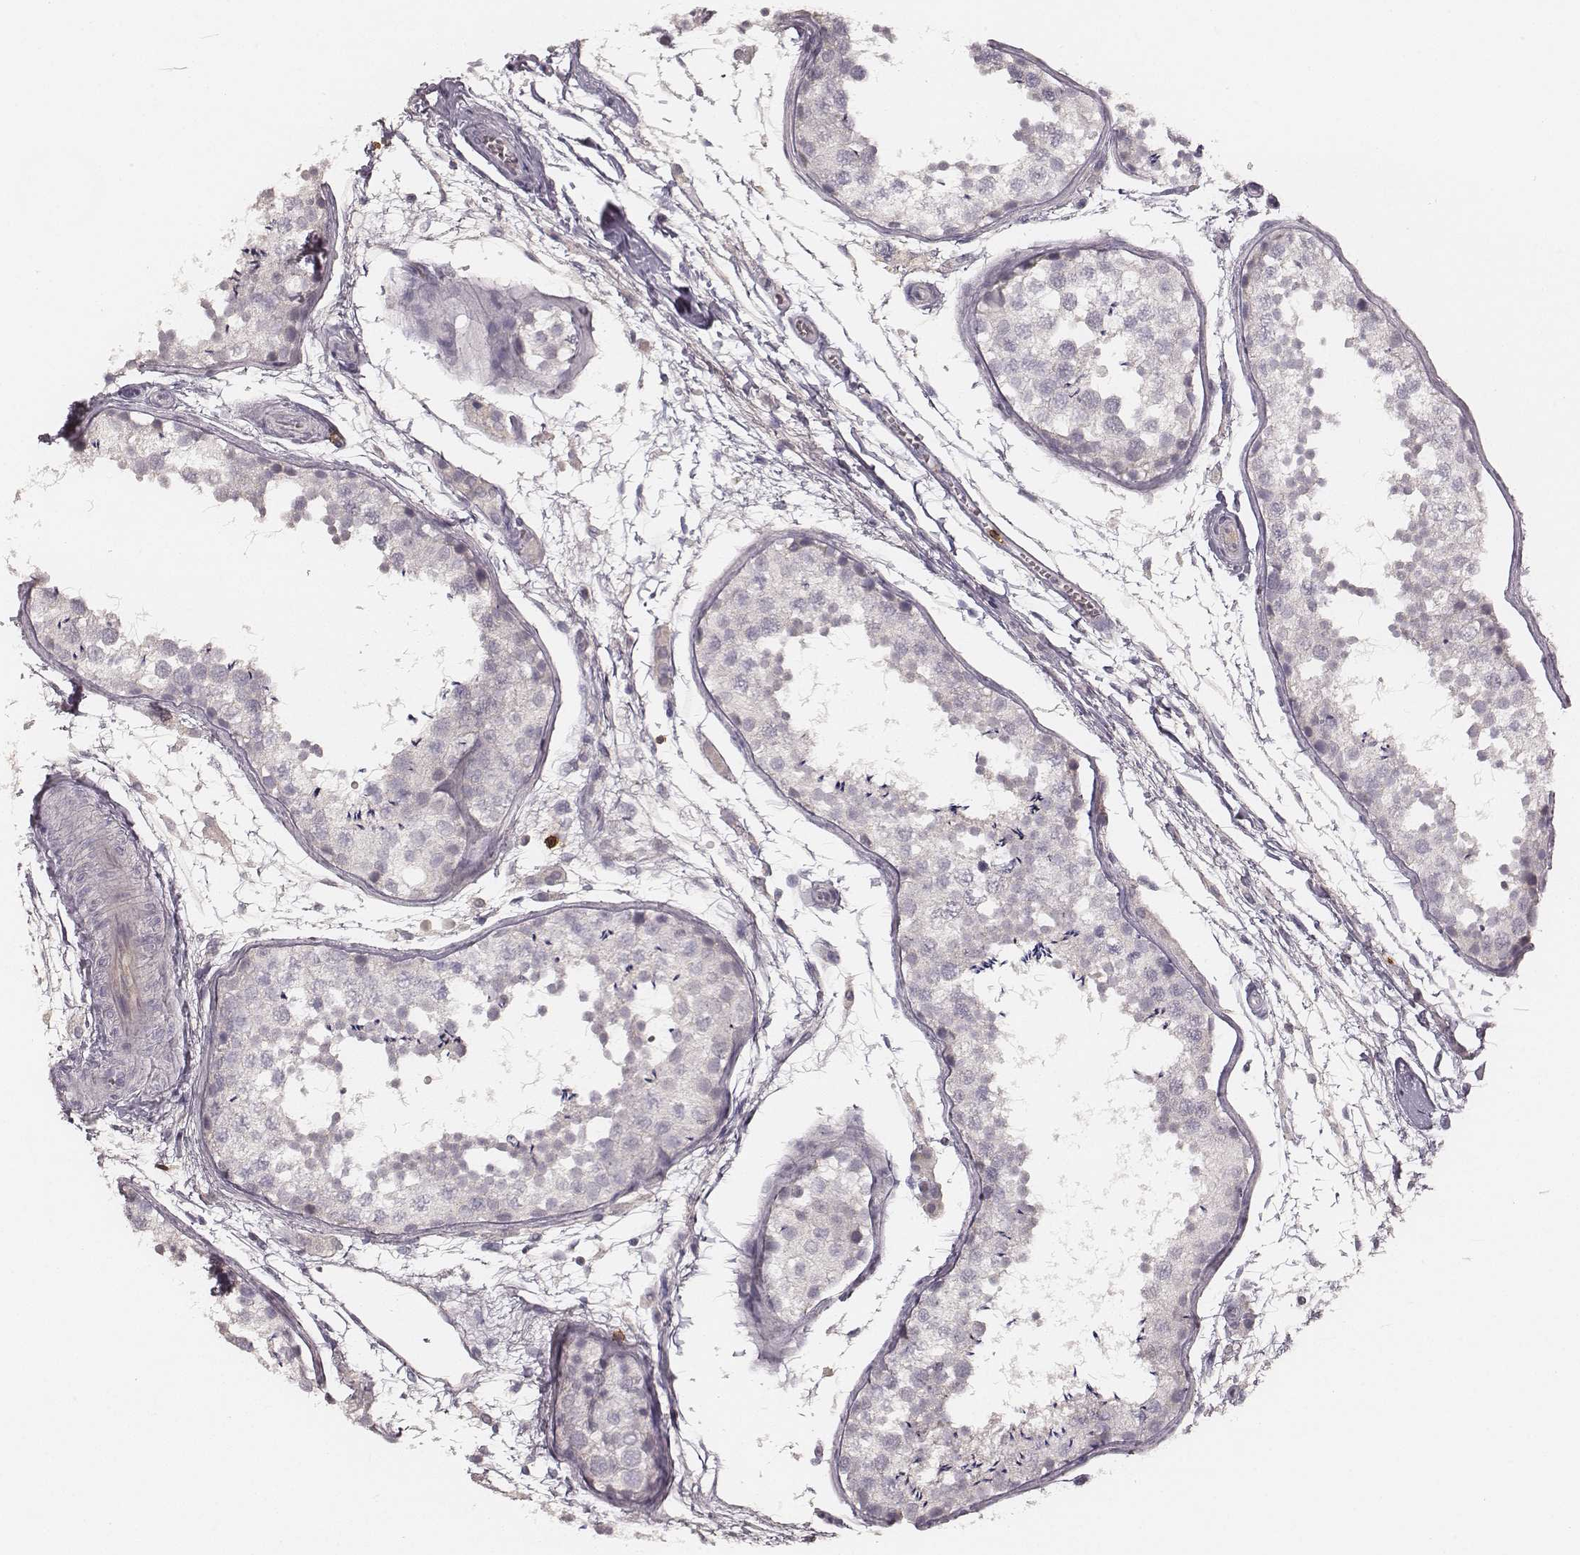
{"staining": {"intensity": "negative", "quantity": "none", "location": "none"}, "tissue": "testis", "cell_type": "Cells in seminiferous ducts", "image_type": "normal", "snomed": [{"axis": "morphology", "description": "Normal tissue, NOS"}, {"axis": "topography", "description": "Testis"}], "caption": "There is no significant positivity in cells in seminiferous ducts of testis. (Stains: DAB immunohistochemistry with hematoxylin counter stain, Microscopy: brightfield microscopy at high magnification).", "gene": "CD8A", "patient": {"sex": "male", "age": 29}}